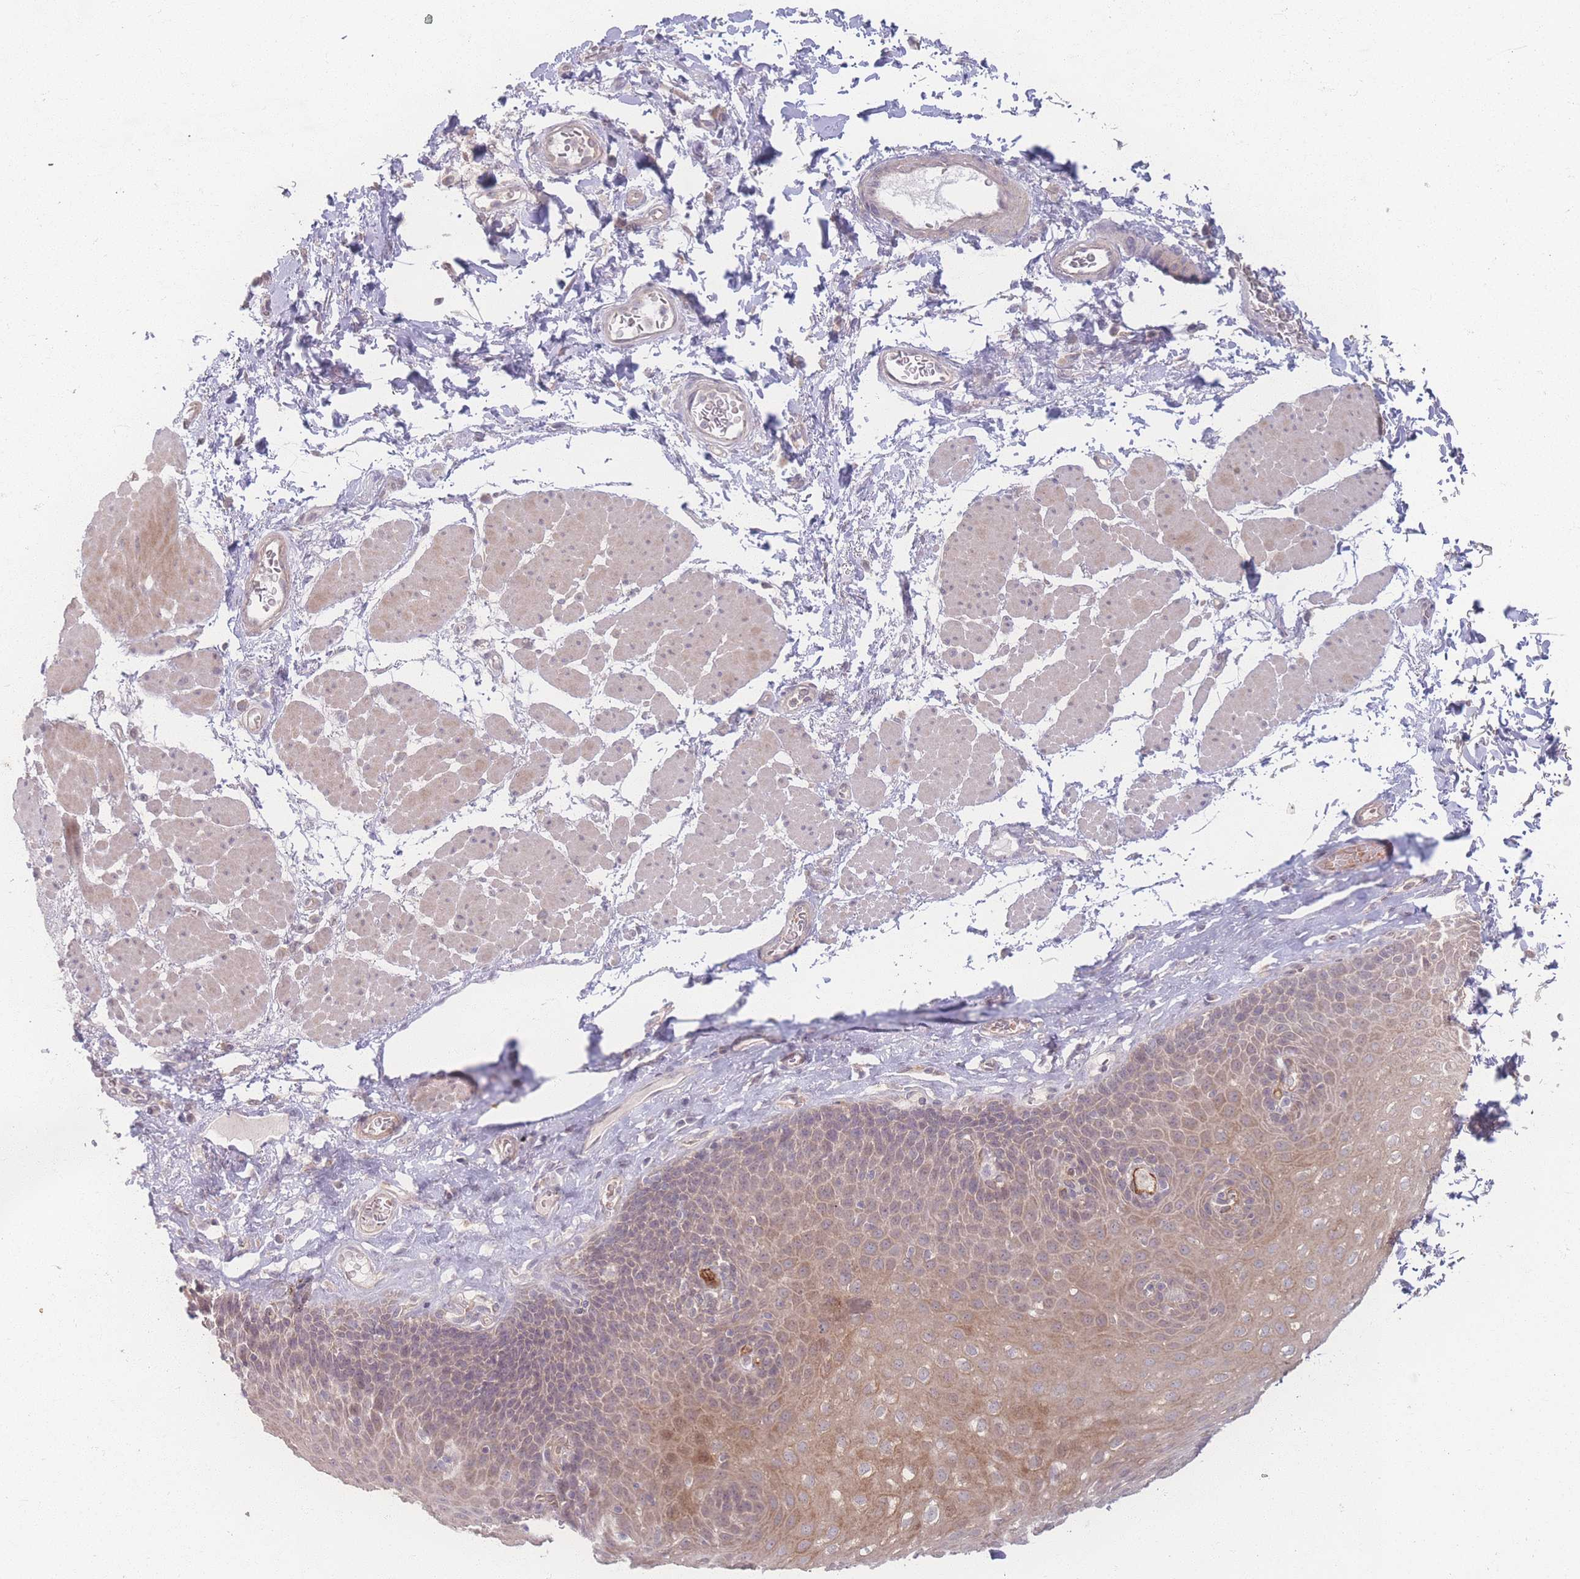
{"staining": {"intensity": "weak", "quantity": ">75%", "location": "cytoplasmic/membranous"}, "tissue": "esophagus", "cell_type": "Squamous epithelial cells", "image_type": "normal", "snomed": [{"axis": "morphology", "description": "Normal tissue, NOS"}, {"axis": "topography", "description": "Esophagus"}], "caption": "Esophagus stained with a brown dye displays weak cytoplasmic/membranous positive expression in approximately >75% of squamous epithelial cells.", "gene": "INSR", "patient": {"sex": "female", "age": 66}}